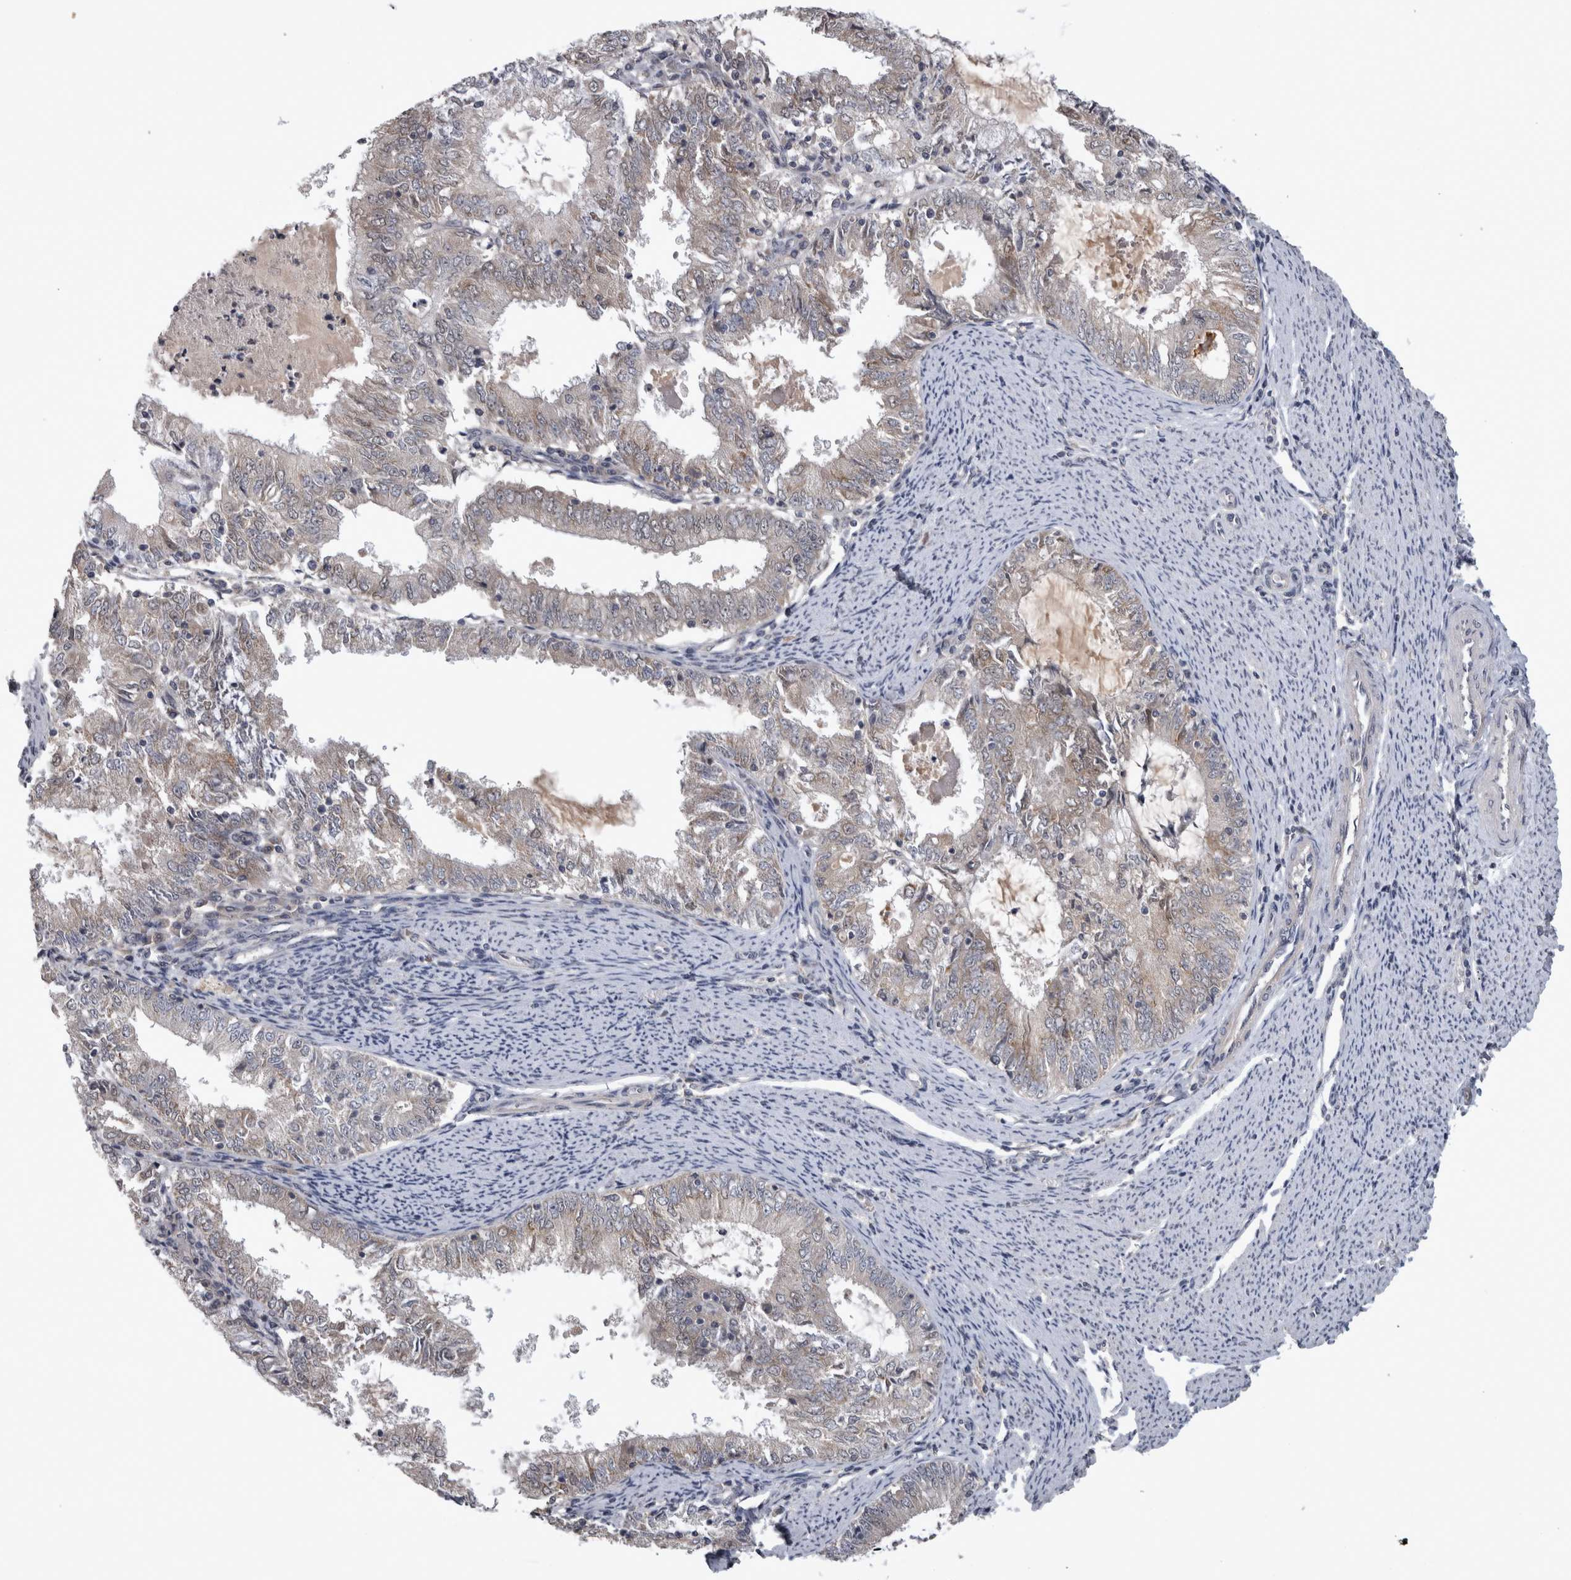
{"staining": {"intensity": "weak", "quantity": "25%-75%", "location": "cytoplasmic/membranous"}, "tissue": "endometrial cancer", "cell_type": "Tumor cells", "image_type": "cancer", "snomed": [{"axis": "morphology", "description": "Adenocarcinoma, NOS"}, {"axis": "topography", "description": "Endometrium"}], "caption": "A brown stain highlights weak cytoplasmic/membranous expression of a protein in human endometrial cancer tumor cells. The staining was performed using DAB, with brown indicating positive protein expression. Nuclei are stained blue with hematoxylin.", "gene": "ZNF114", "patient": {"sex": "female", "age": 57}}